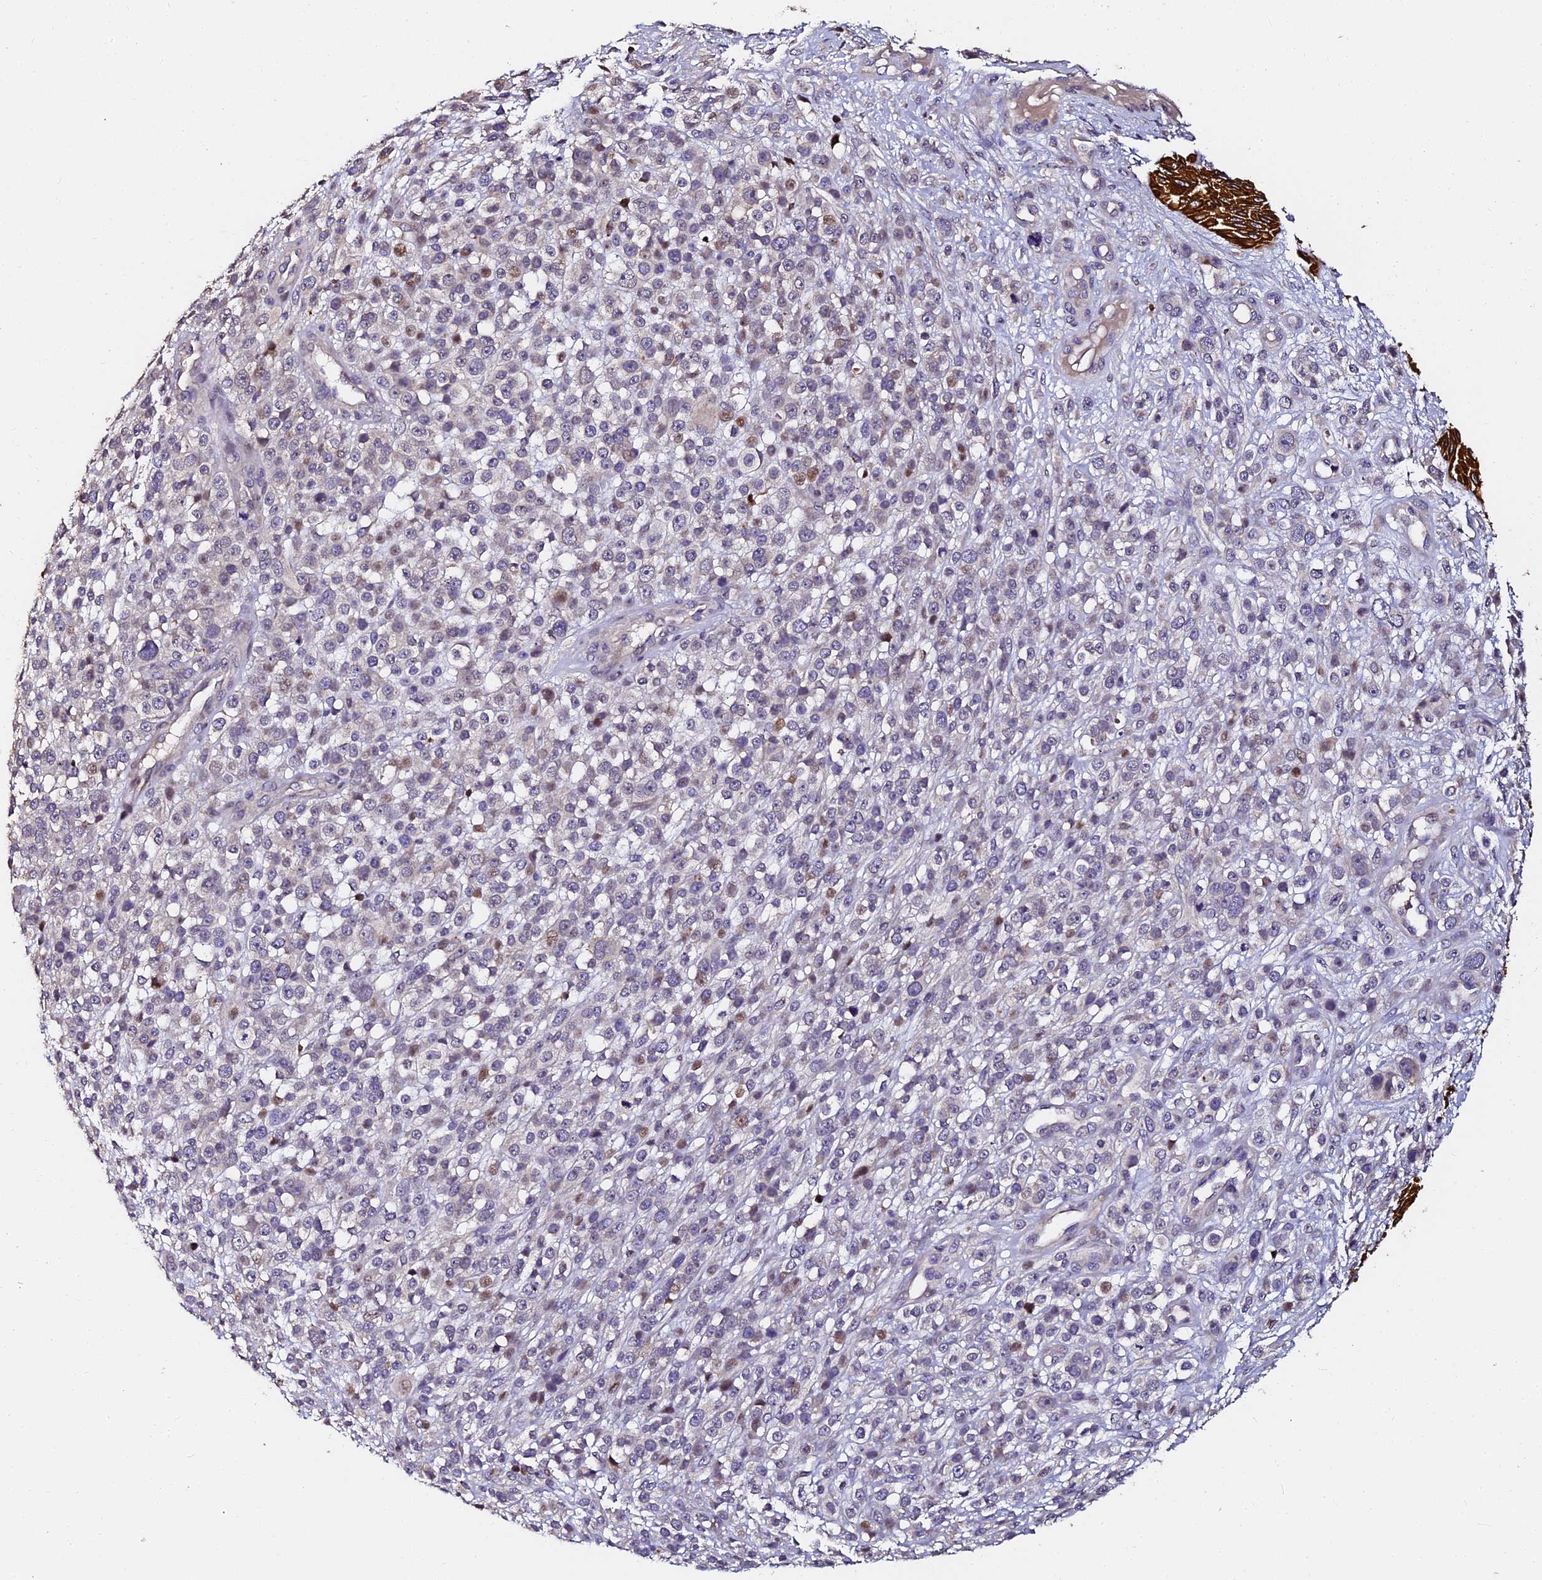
{"staining": {"intensity": "moderate", "quantity": "<25%", "location": "nuclear"}, "tissue": "melanoma", "cell_type": "Tumor cells", "image_type": "cancer", "snomed": [{"axis": "morphology", "description": "Malignant melanoma, NOS"}, {"axis": "topography", "description": "Skin"}], "caption": "Melanoma was stained to show a protein in brown. There is low levels of moderate nuclear staining in about <25% of tumor cells.", "gene": "GPN3", "patient": {"sex": "female", "age": 55}}